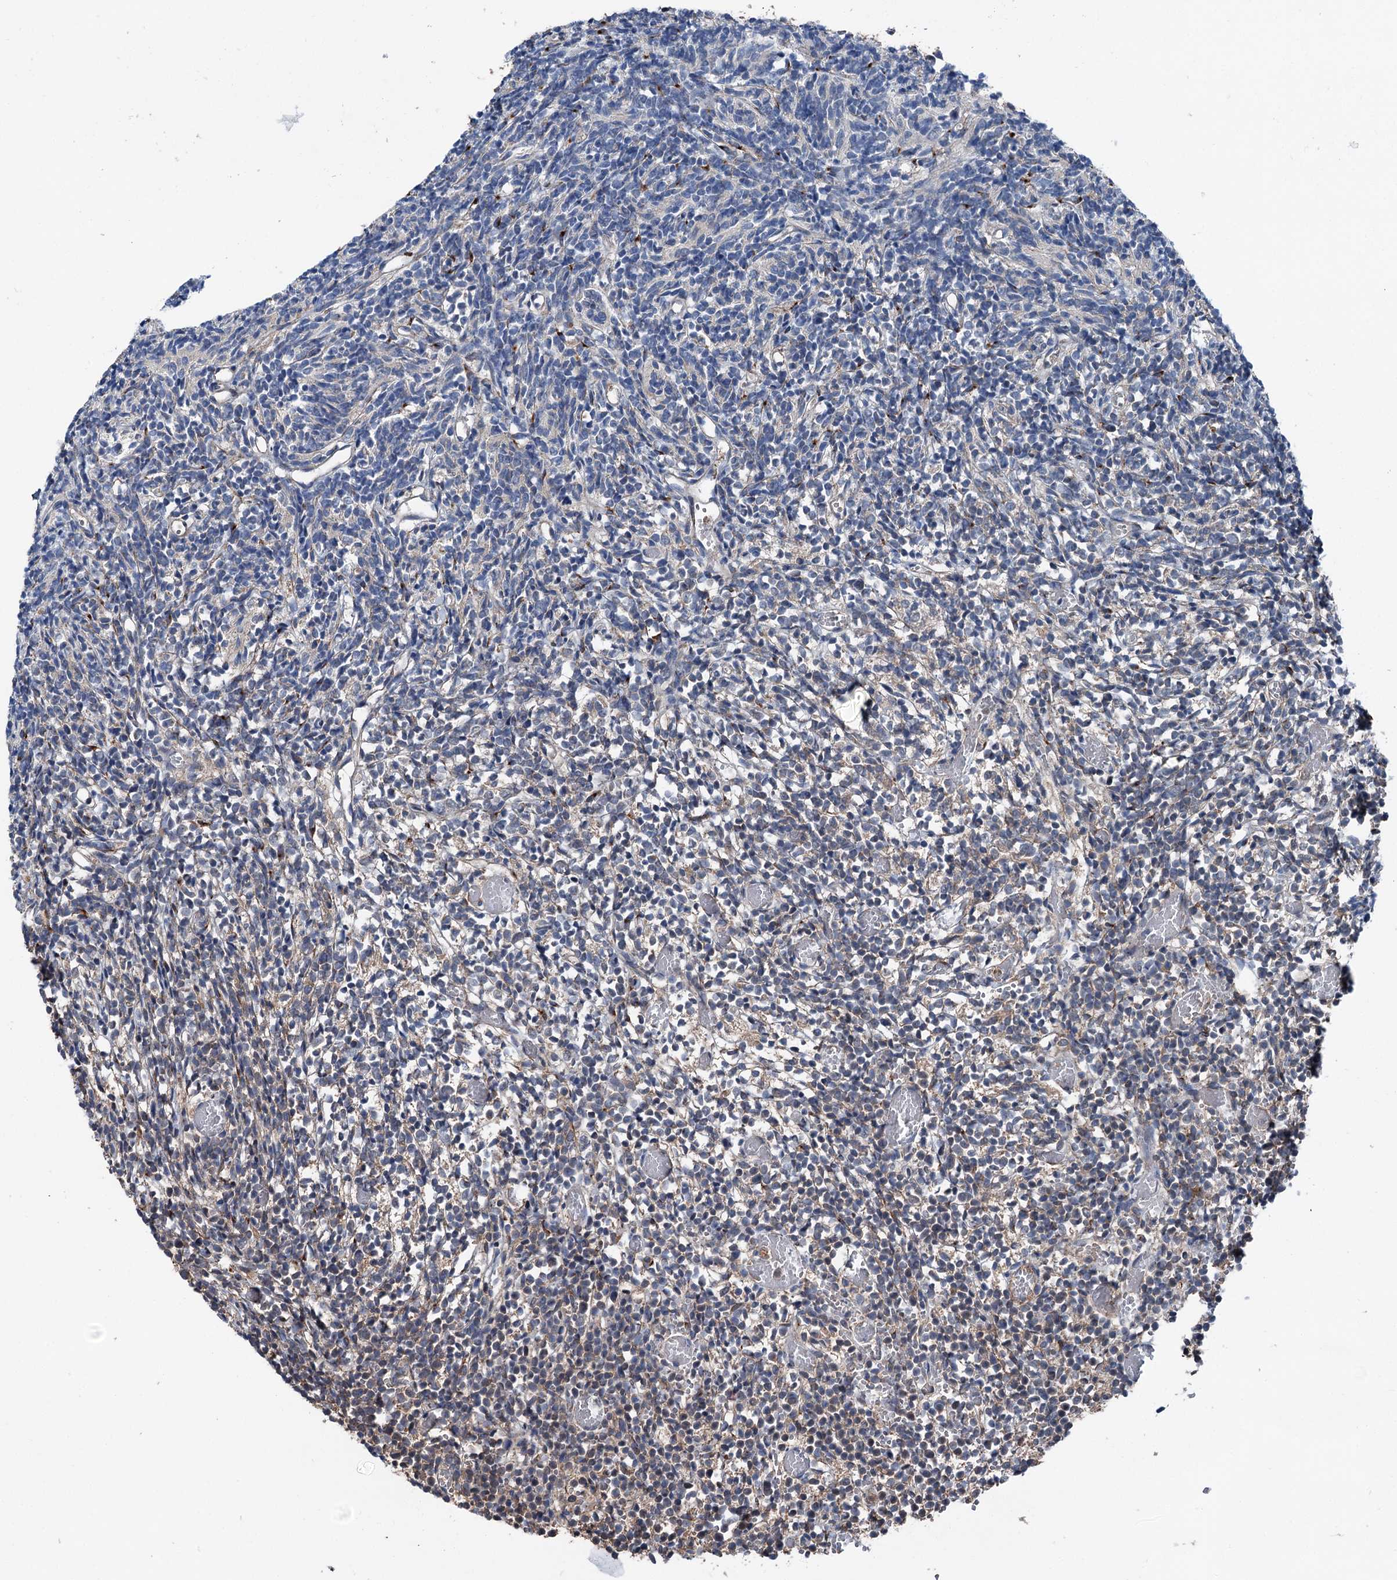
{"staining": {"intensity": "negative", "quantity": "none", "location": "none"}, "tissue": "glioma", "cell_type": "Tumor cells", "image_type": "cancer", "snomed": [{"axis": "morphology", "description": "Glioma, malignant, Low grade"}, {"axis": "topography", "description": "Brain"}], "caption": "Image shows no significant protein staining in tumor cells of glioma.", "gene": "PSMD13", "patient": {"sex": "female", "age": 1}}